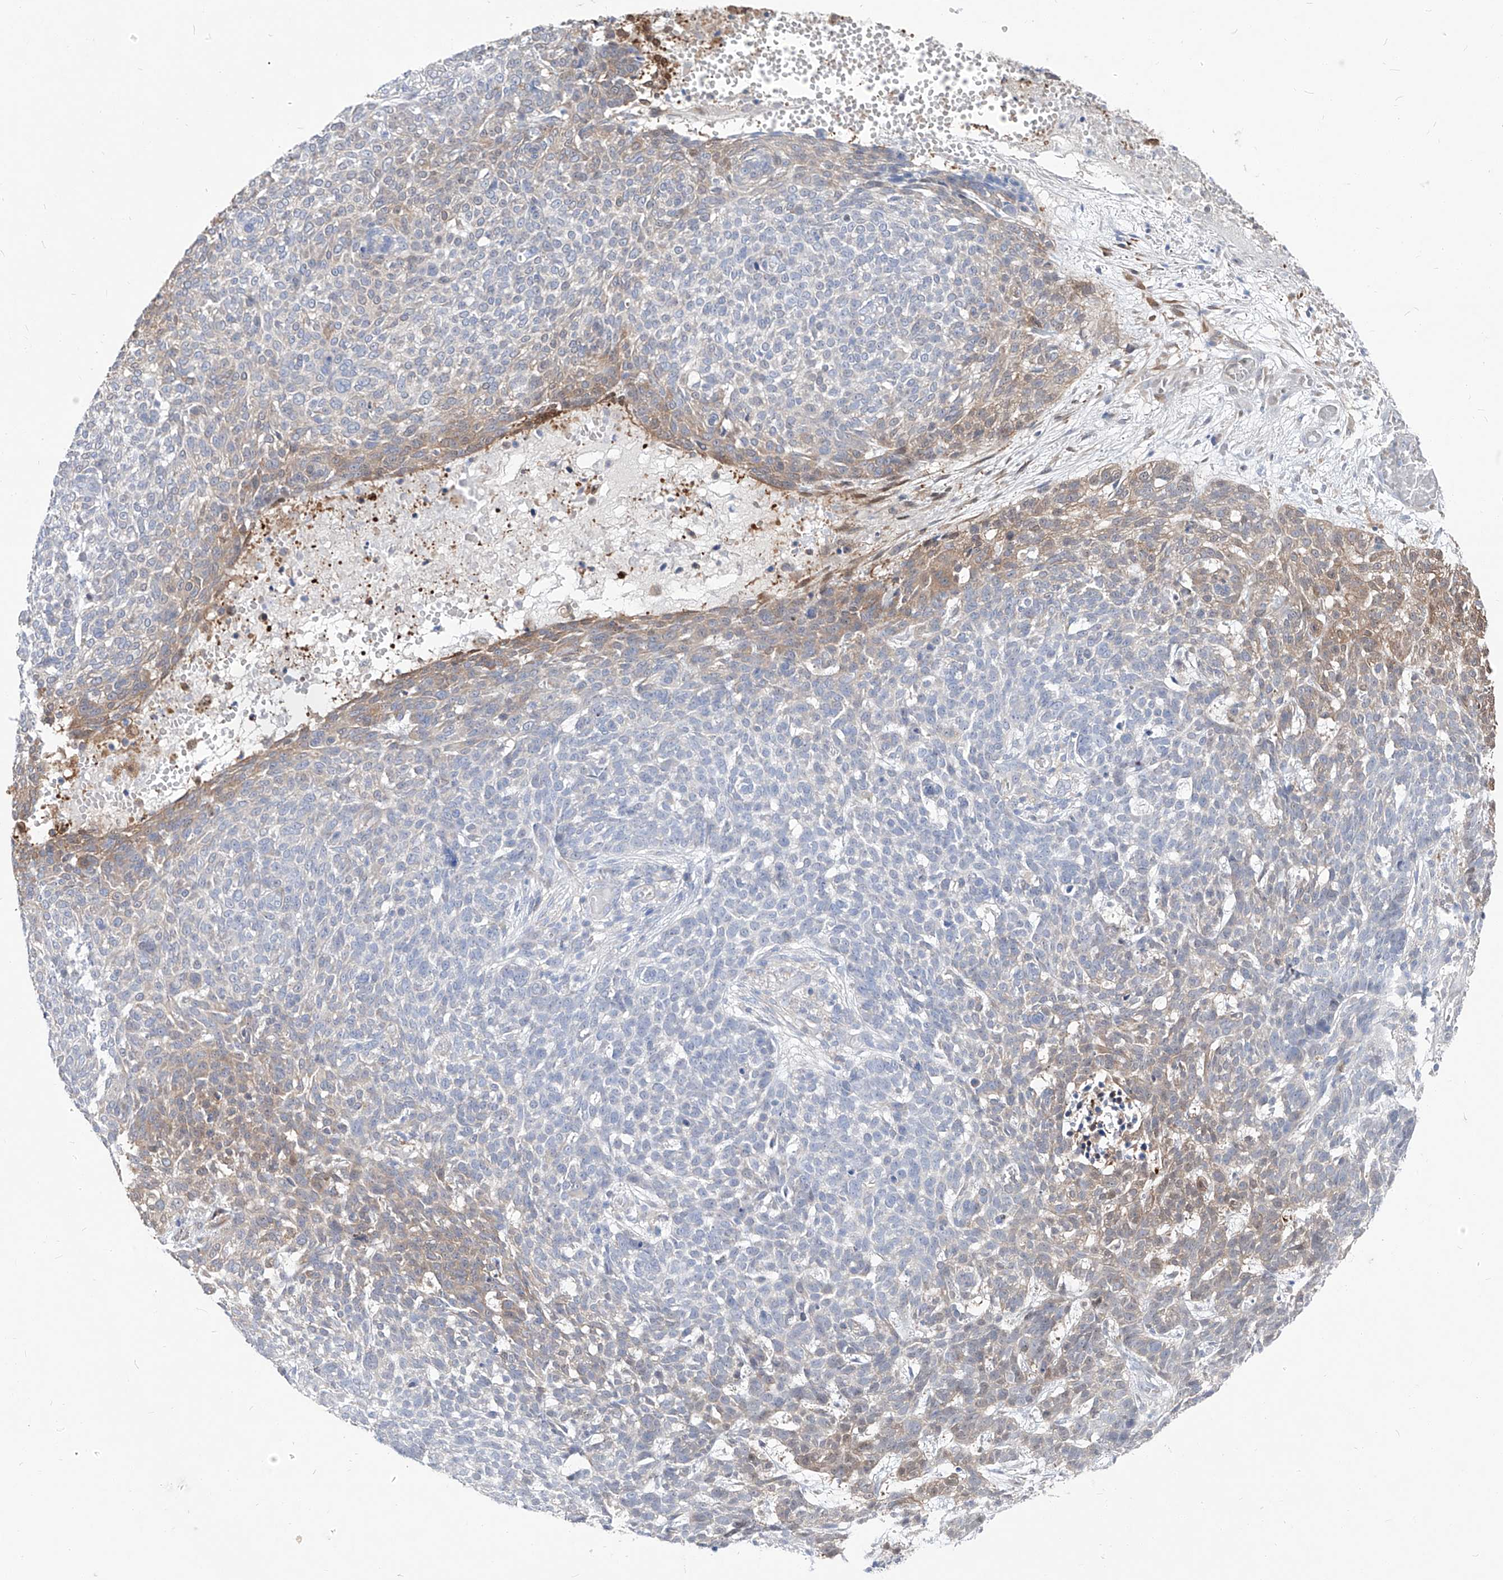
{"staining": {"intensity": "weak", "quantity": "25%-75%", "location": "cytoplasmic/membranous"}, "tissue": "skin cancer", "cell_type": "Tumor cells", "image_type": "cancer", "snomed": [{"axis": "morphology", "description": "Basal cell carcinoma"}, {"axis": "topography", "description": "Skin"}], "caption": "Immunohistochemical staining of basal cell carcinoma (skin) demonstrates low levels of weak cytoplasmic/membranous positivity in about 25%-75% of tumor cells.", "gene": "UFL1", "patient": {"sex": "male", "age": 85}}